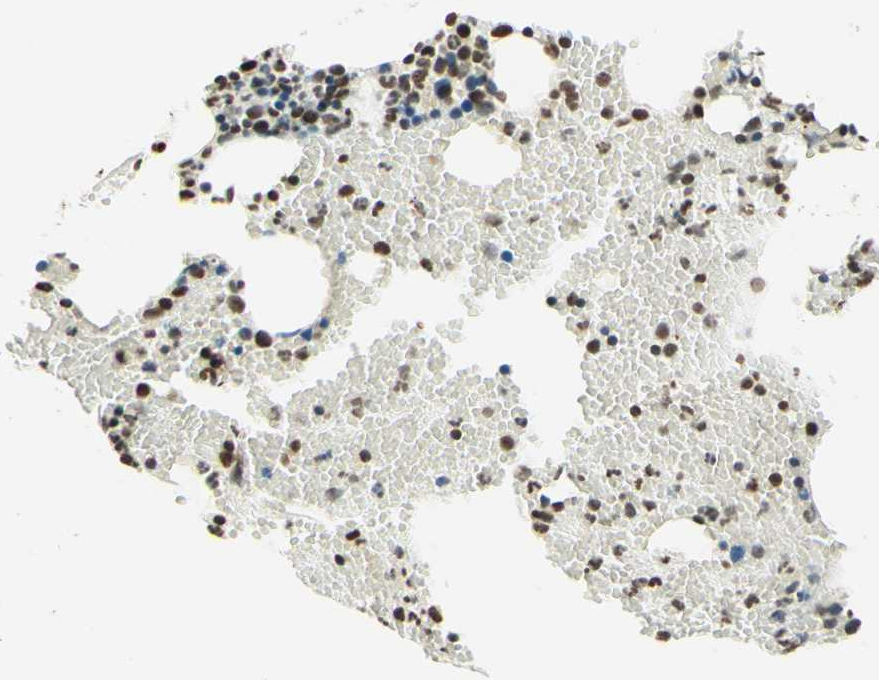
{"staining": {"intensity": "moderate", "quantity": "25%-75%", "location": "nuclear"}, "tissue": "bone marrow", "cell_type": "Hematopoietic cells", "image_type": "normal", "snomed": [{"axis": "morphology", "description": "Normal tissue, NOS"}, {"axis": "morphology", "description": "Inflammation, NOS"}, {"axis": "topography", "description": "Bone marrow"}], "caption": "A histopathology image of bone marrow stained for a protein reveals moderate nuclear brown staining in hematopoietic cells. (DAB IHC with brightfield microscopy, high magnification).", "gene": "MSH2", "patient": {"sex": "female", "age": 79}}